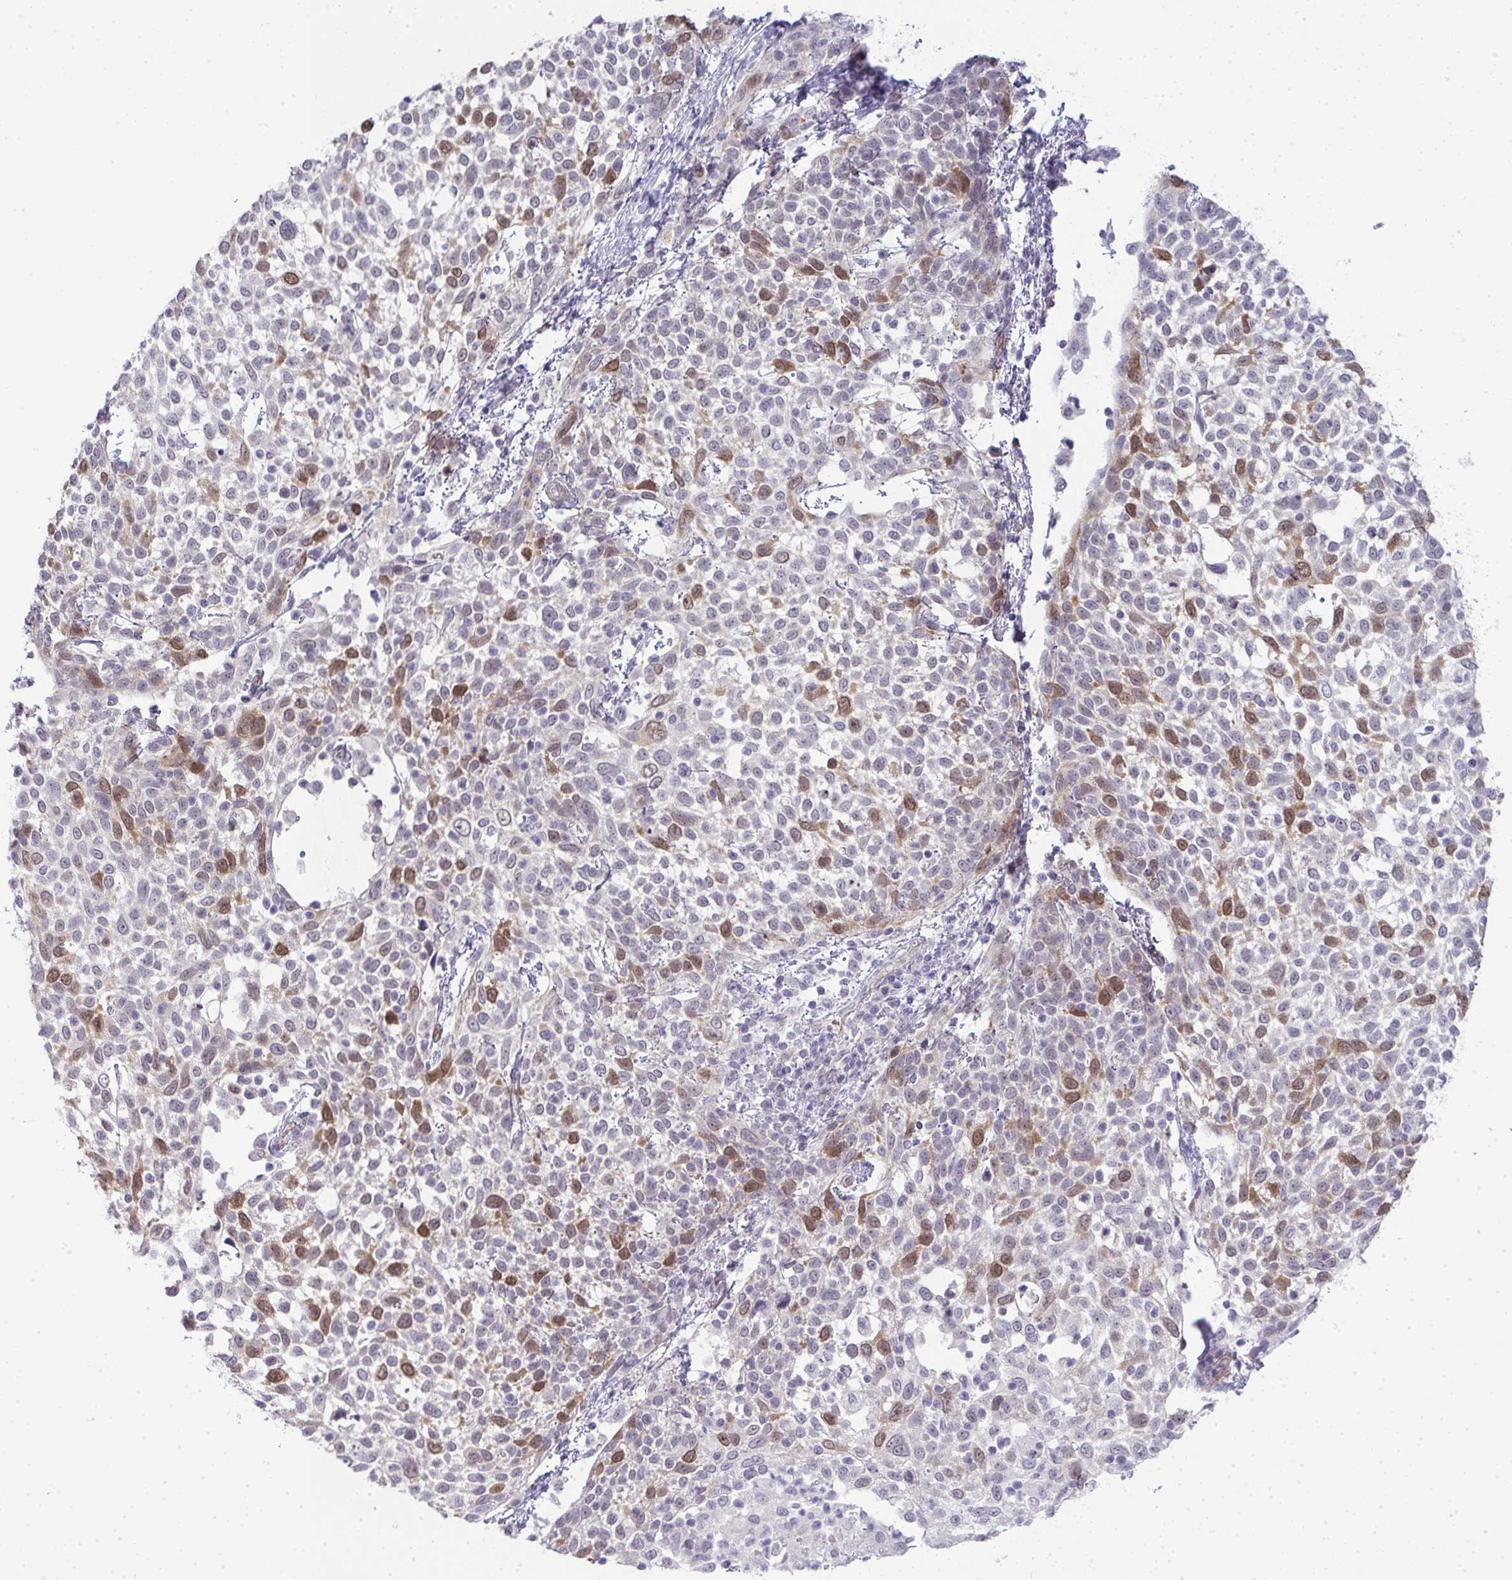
{"staining": {"intensity": "moderate", "quantity": "<25%", "location": "cytoplasmic/membranous,nuclear"}, "tissue": "cervical cancer", "cell_type": "Tumor cells", "image_type": "cancer", "snomed": [{"axis": "morphology", "description": "Squamous cell carcinoma, NOS"}, {"axis": "topography", "description": "Cervix"}], "caption": "A high-resolution photomicrograph shows immunohistochemistry staining of cervical cancer (squamous cell carcinoma), which exhibits moderate cytoplasmic/membranous and nuclear staining in about <25% of tumor cells.", "gene": "UBE2S", "patient": {"sex": "female", "age": 61}}